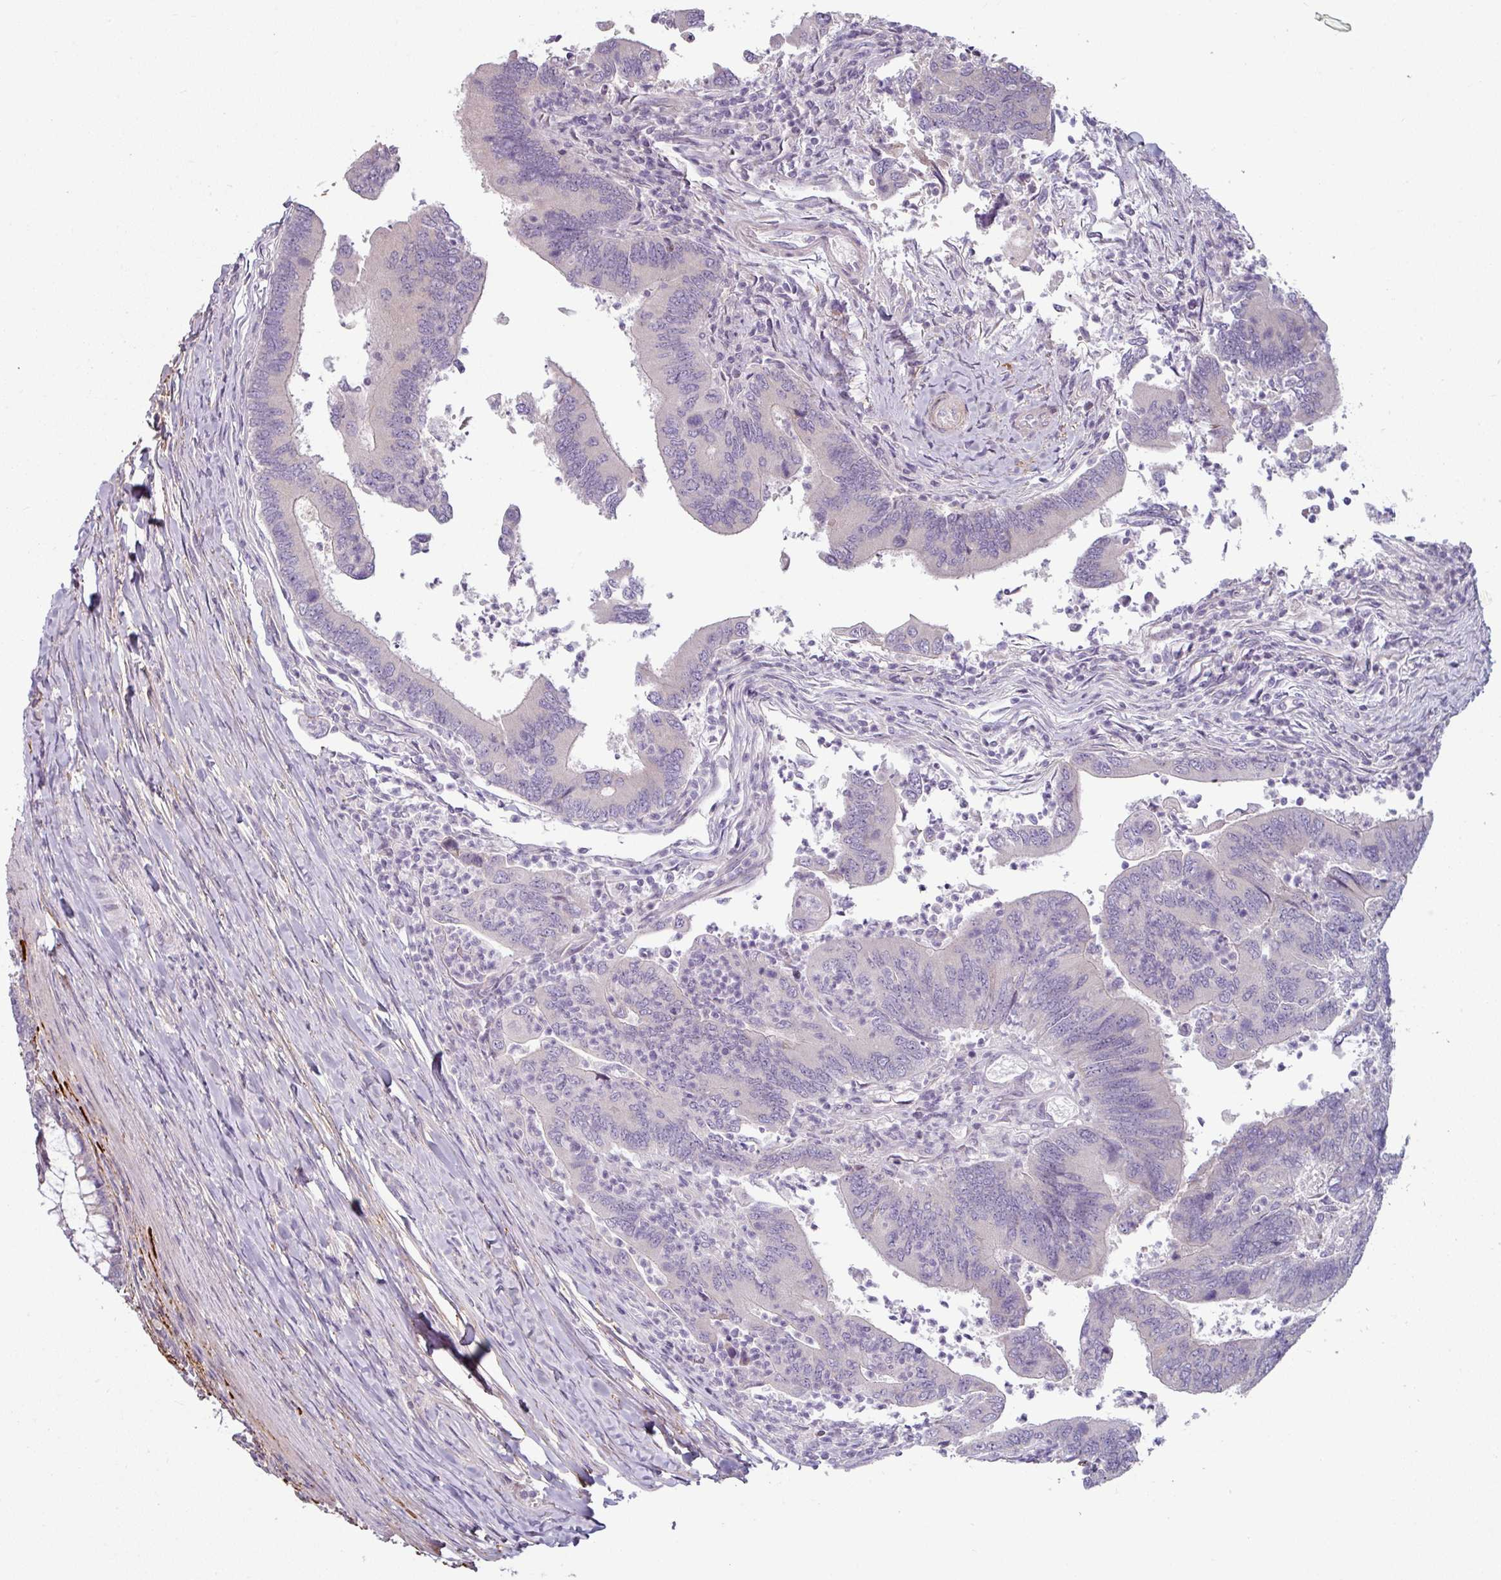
{"staining": {"intensity": "negative", "quantity": "none", "location": "none"}, "tissue": "colorectal cancer", "cell_type": "Tumor cells", "image_type": "cancer", "snomed": [{"axis": "morphology", "description": "Adenocarcinoma, NOS"}, {"axis": "topography", "description": "Colon"}], "caption": "High magnification brightfield microscopy of adenocarcinoma (colorectal) stained with DAB (brown) and counterstained with hematoxylin (blue): tumor cells show no significant positivity.", "gene": "MTMR14", "patient": {"sex": "female", "age": 67}}